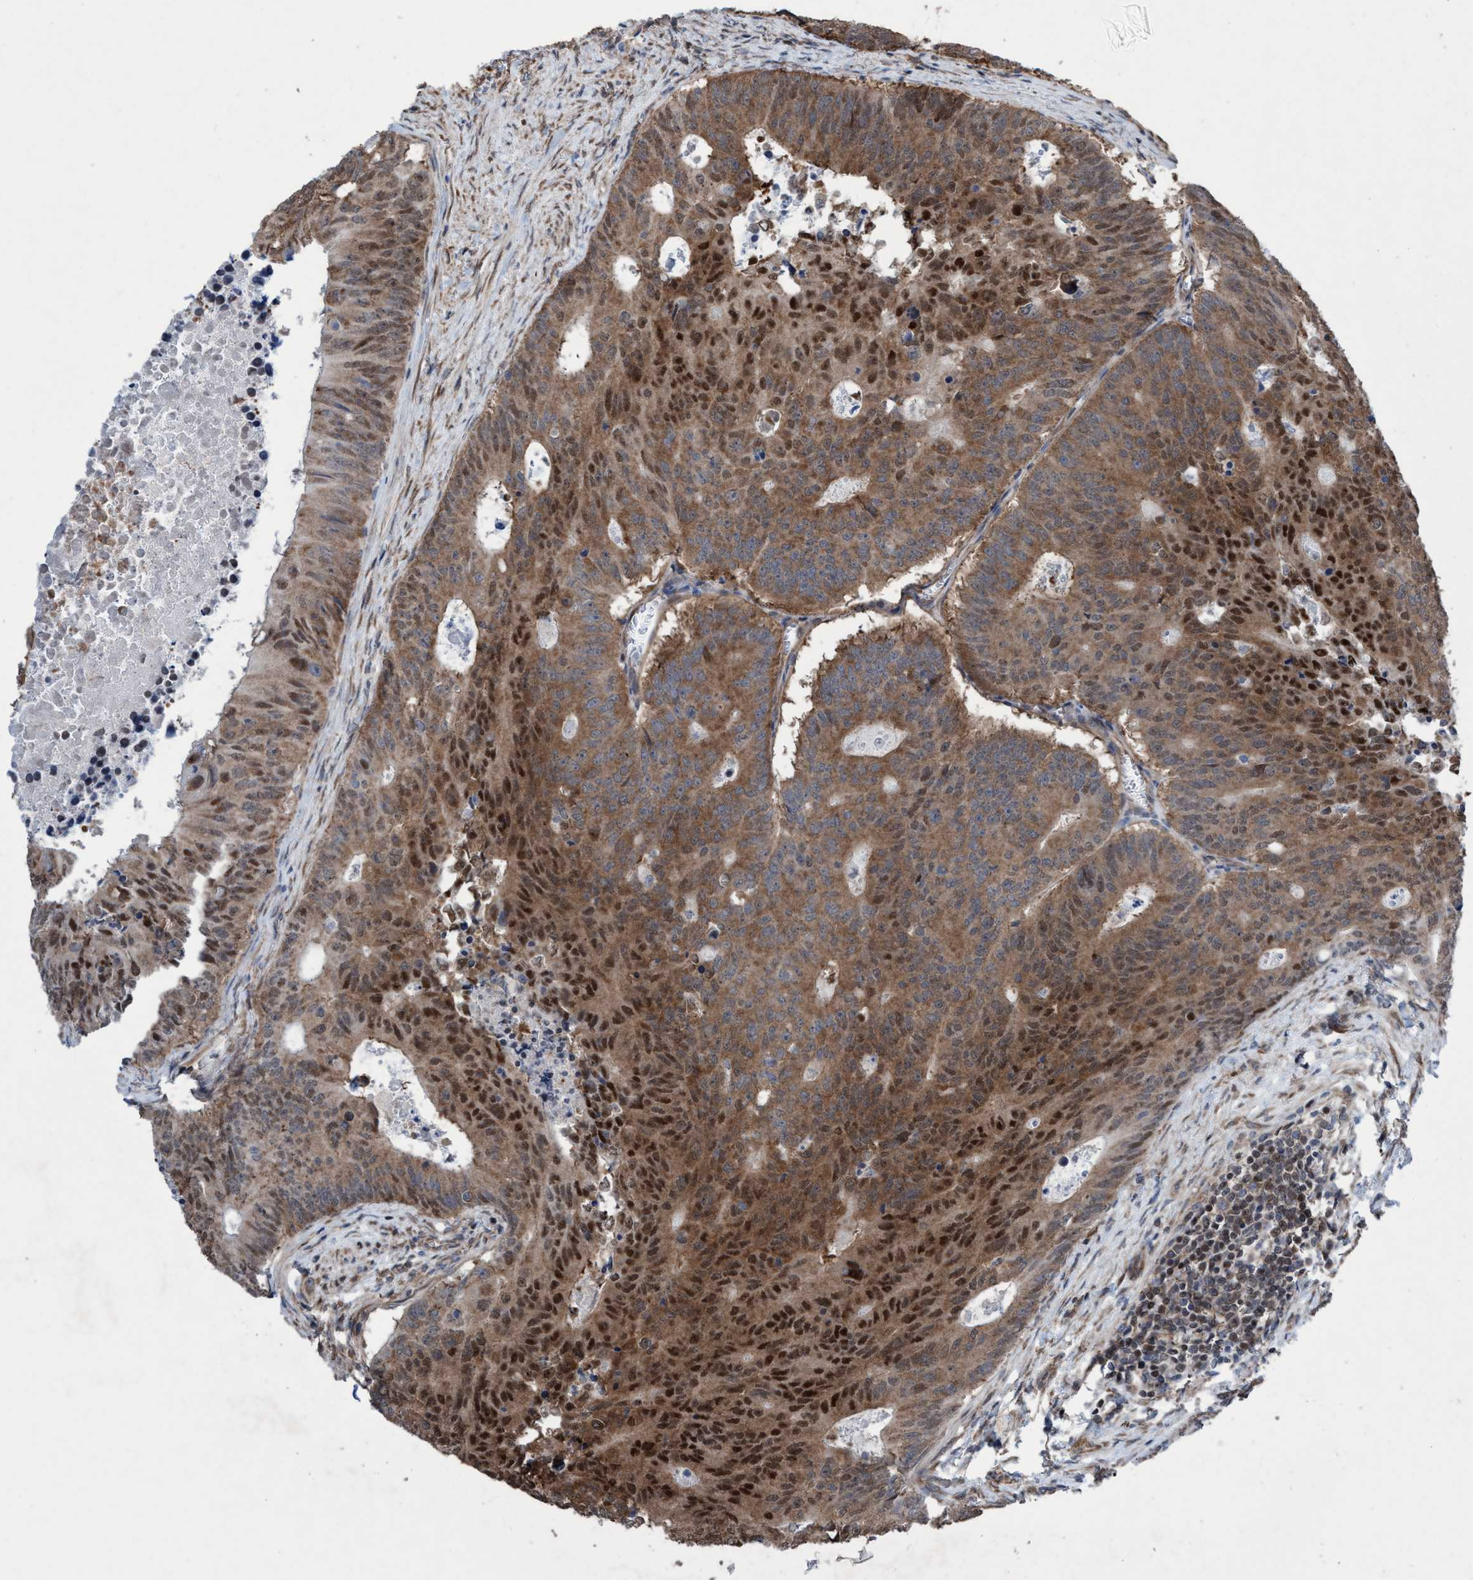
{"staining": {"intensity": "moderate", "quantity": ">75%", "location": "cytoplasmic/membranous,nuclear"}, "tissue": "colorectal cancer", "cell_type": "Tumor cells", "image_type": "cancer", "snomed": [{"axis": "morphology", "description": "Adenocarcinoma, NOS"}, {"axis": "topography", "description": "Colon"}], "caption": "Colorectal adenocarcinoma stained with a brown dye shows moderate cytoplasmic/membranous and nuclear positive staining in about >75% of tumor cells.", "gene": "METAP2", "patient": {"sex": "male", "age": 87}}